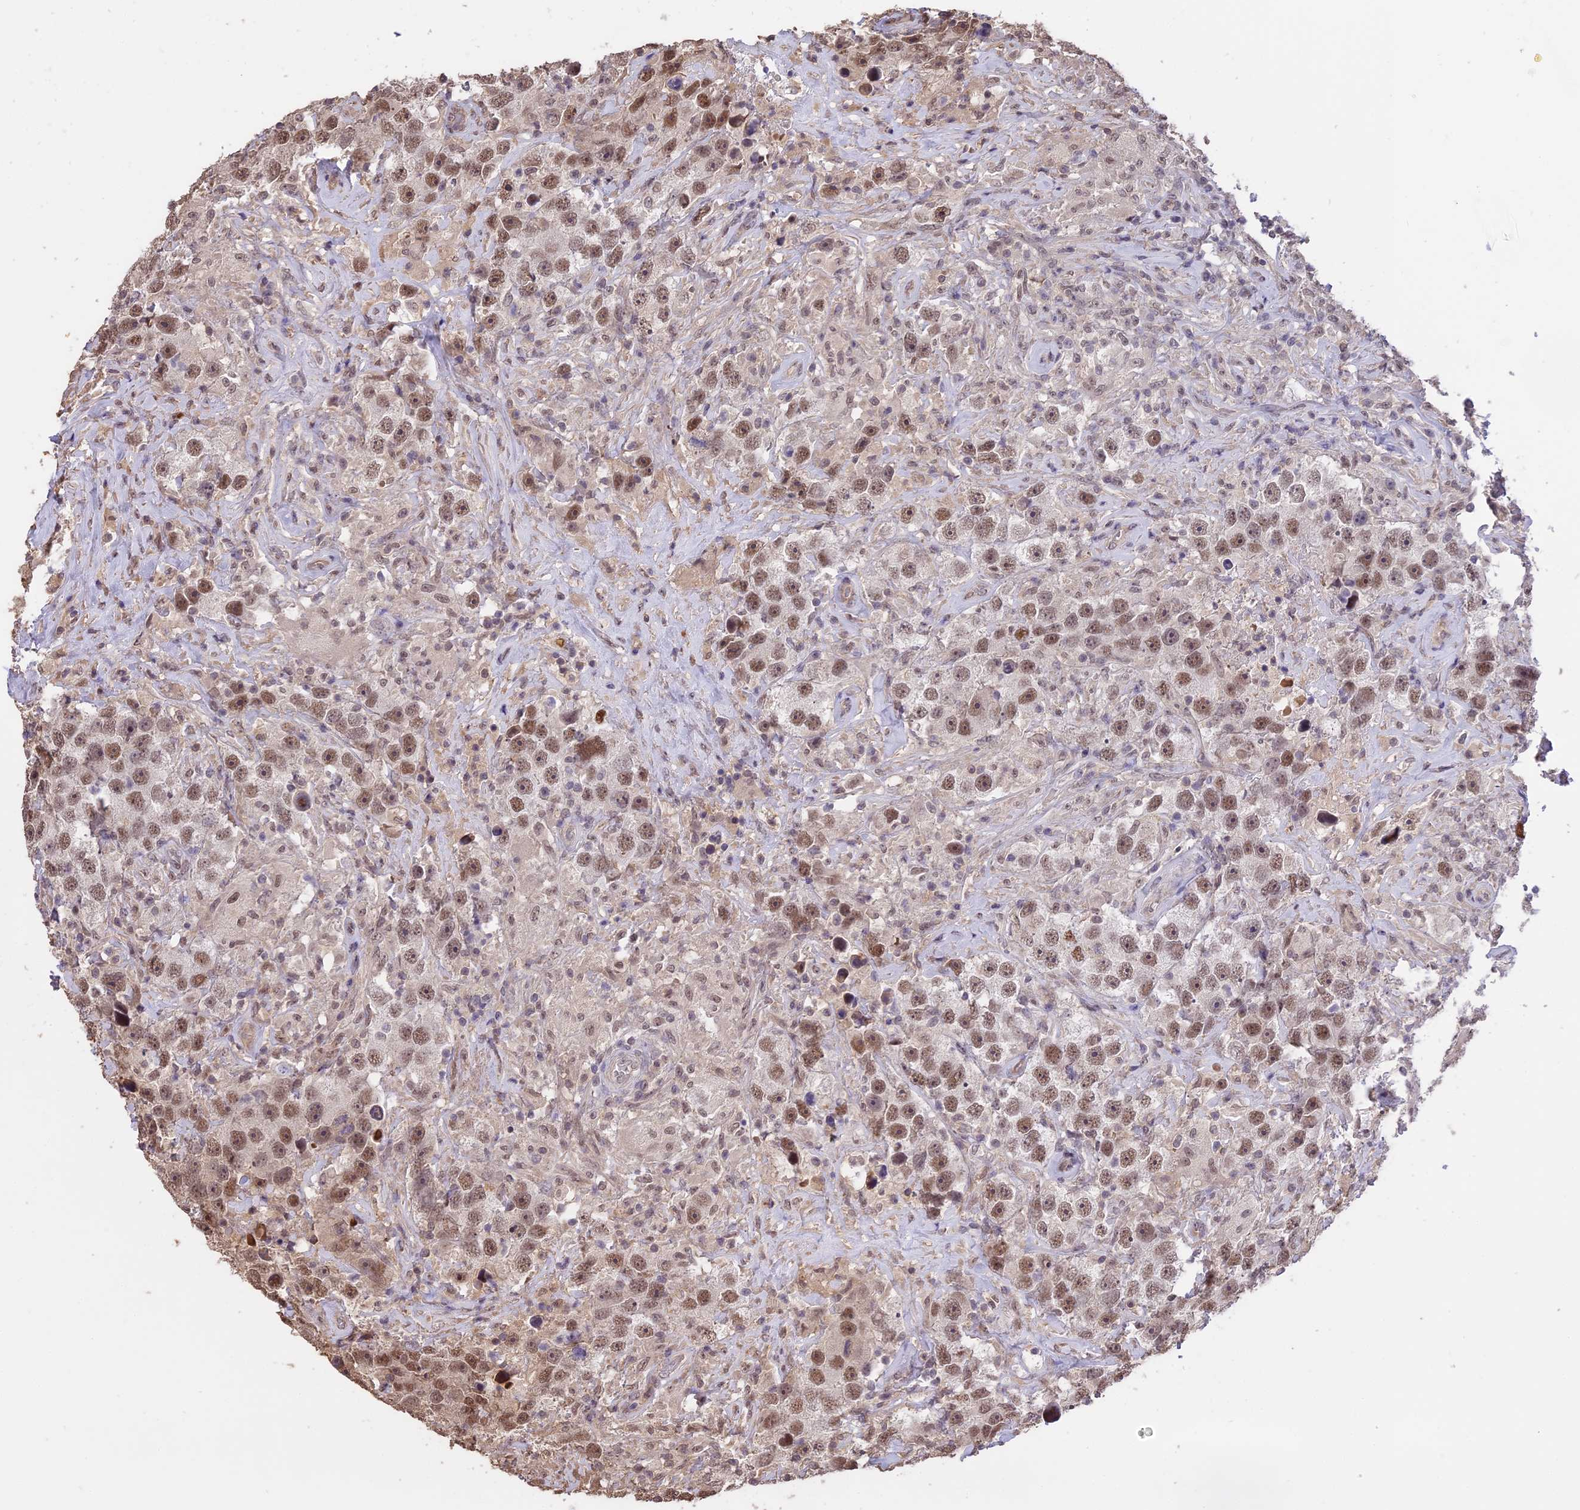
{"staining": {"intensity": "moderate", "quantity": ">75%", "location": "nuclear"}, "tissue": "testis cancer", "cell_type": "Tumor cells", "image_type": "cancer", "snomed": [{"axis": "morphology", "description": "Seminoma, NOS"}, {"axis": "topography", "description": "Testis"}], "caption": "A brown stain labels moderate nuclear staining of a protein in testis seminoma tumor cells.", "gene": "TIGD7", "patient": {"sex": "male", "age": 49}}